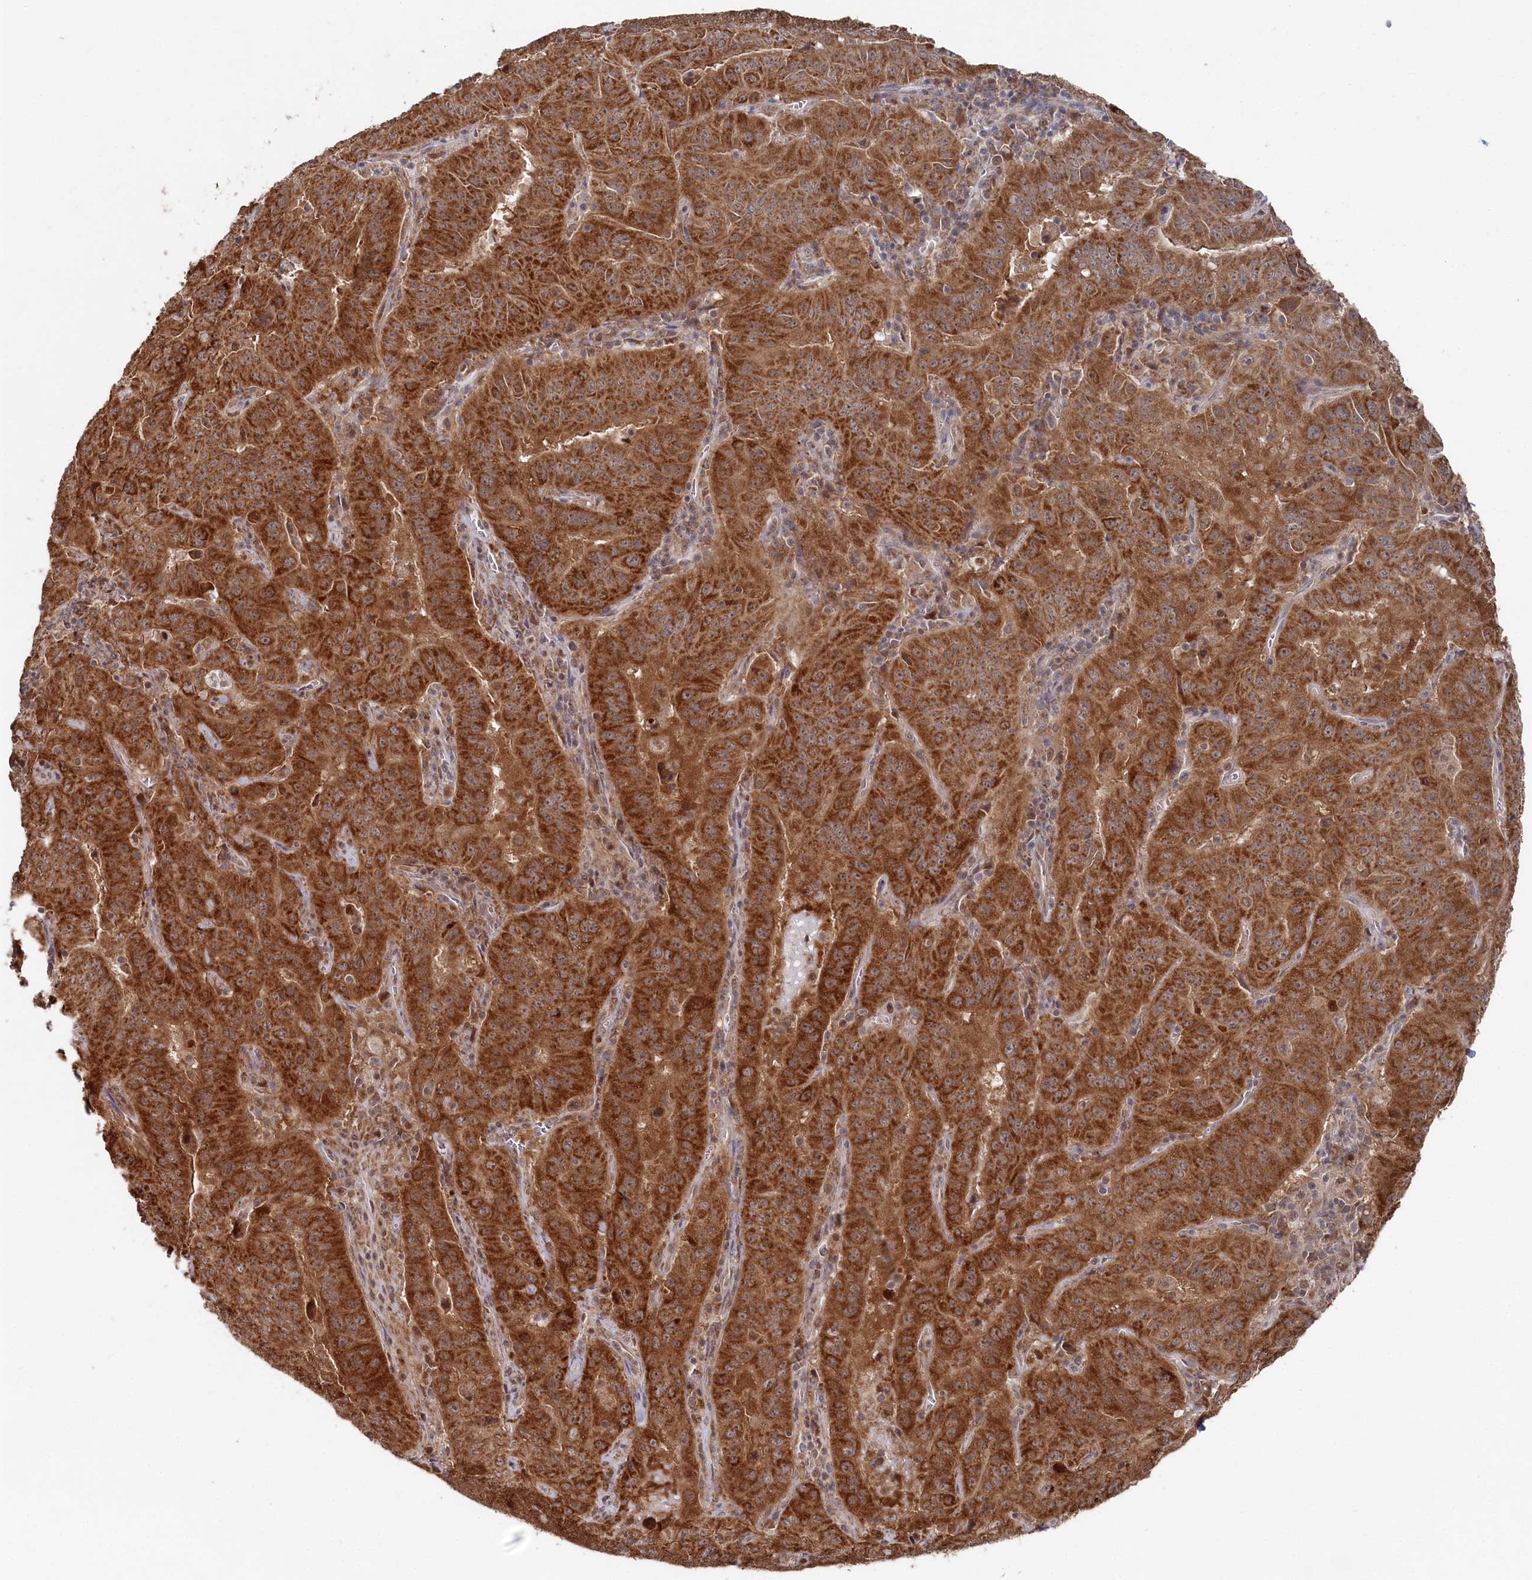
{"staining": {"intensity": "strong", "quantity": ">75%", "location": "cytoplasmic/membranous"}, "tissue": "pancreatic cancer", "cell_type": "Tumor cells", "image_type": "cancer", "snomed": [{"axis": "morphology", "description": "Adenocarcinoma, NOS"}, {"axis": "topography", "description": "Pancreas"}], "caption": "Pancreatic adenocarcinoma tissue shows strong cytoplasmic/membranous positivity in about >75% of tumor cells, visualized by immunohistochemistry.", "gene": "WAPL", "patient": {"sex": "male", "age": 63}}